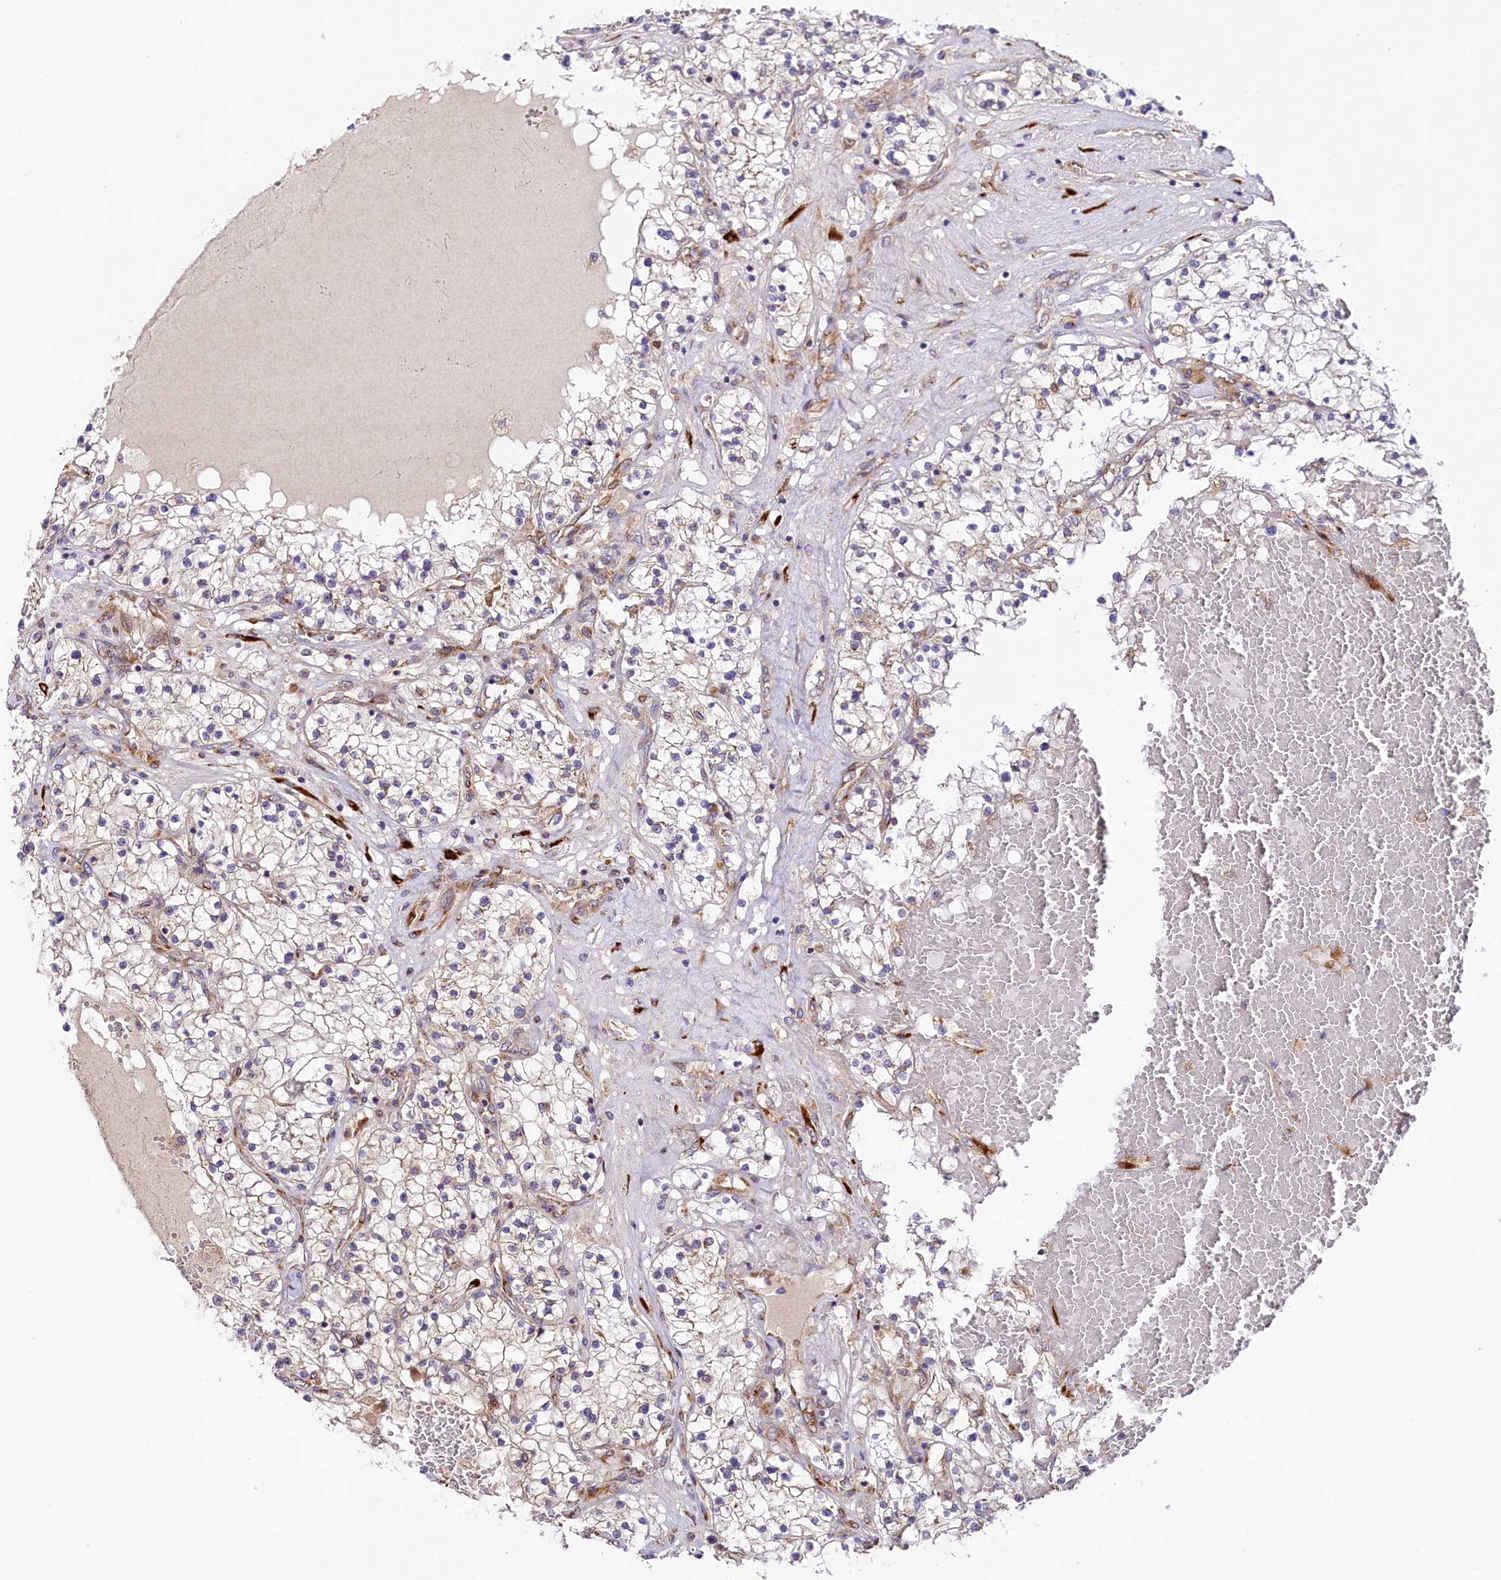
{"staining": {"intensity": "weak", "quantity": "<25%", "location": "cytoplasmic/membranous"}, "tissue": "renal cancer", "cell_type": "Tumor cells", "image_type": "cancer", "snomed": [{"axis": "morphology", "description": "Normal tissue, NOS"}, {"axis": "morphology", "description": "Adenocarcinoma, NOS"}, {"axis": "topography", "description": "Kidney"}], "caption": "Human renal cancer (adenocarcinoma) stained for a protein using IHC demonstrates no positivity in tumor cells.", "gene": "SSC5D", "patient": {"sex": "male", "age": 68}}